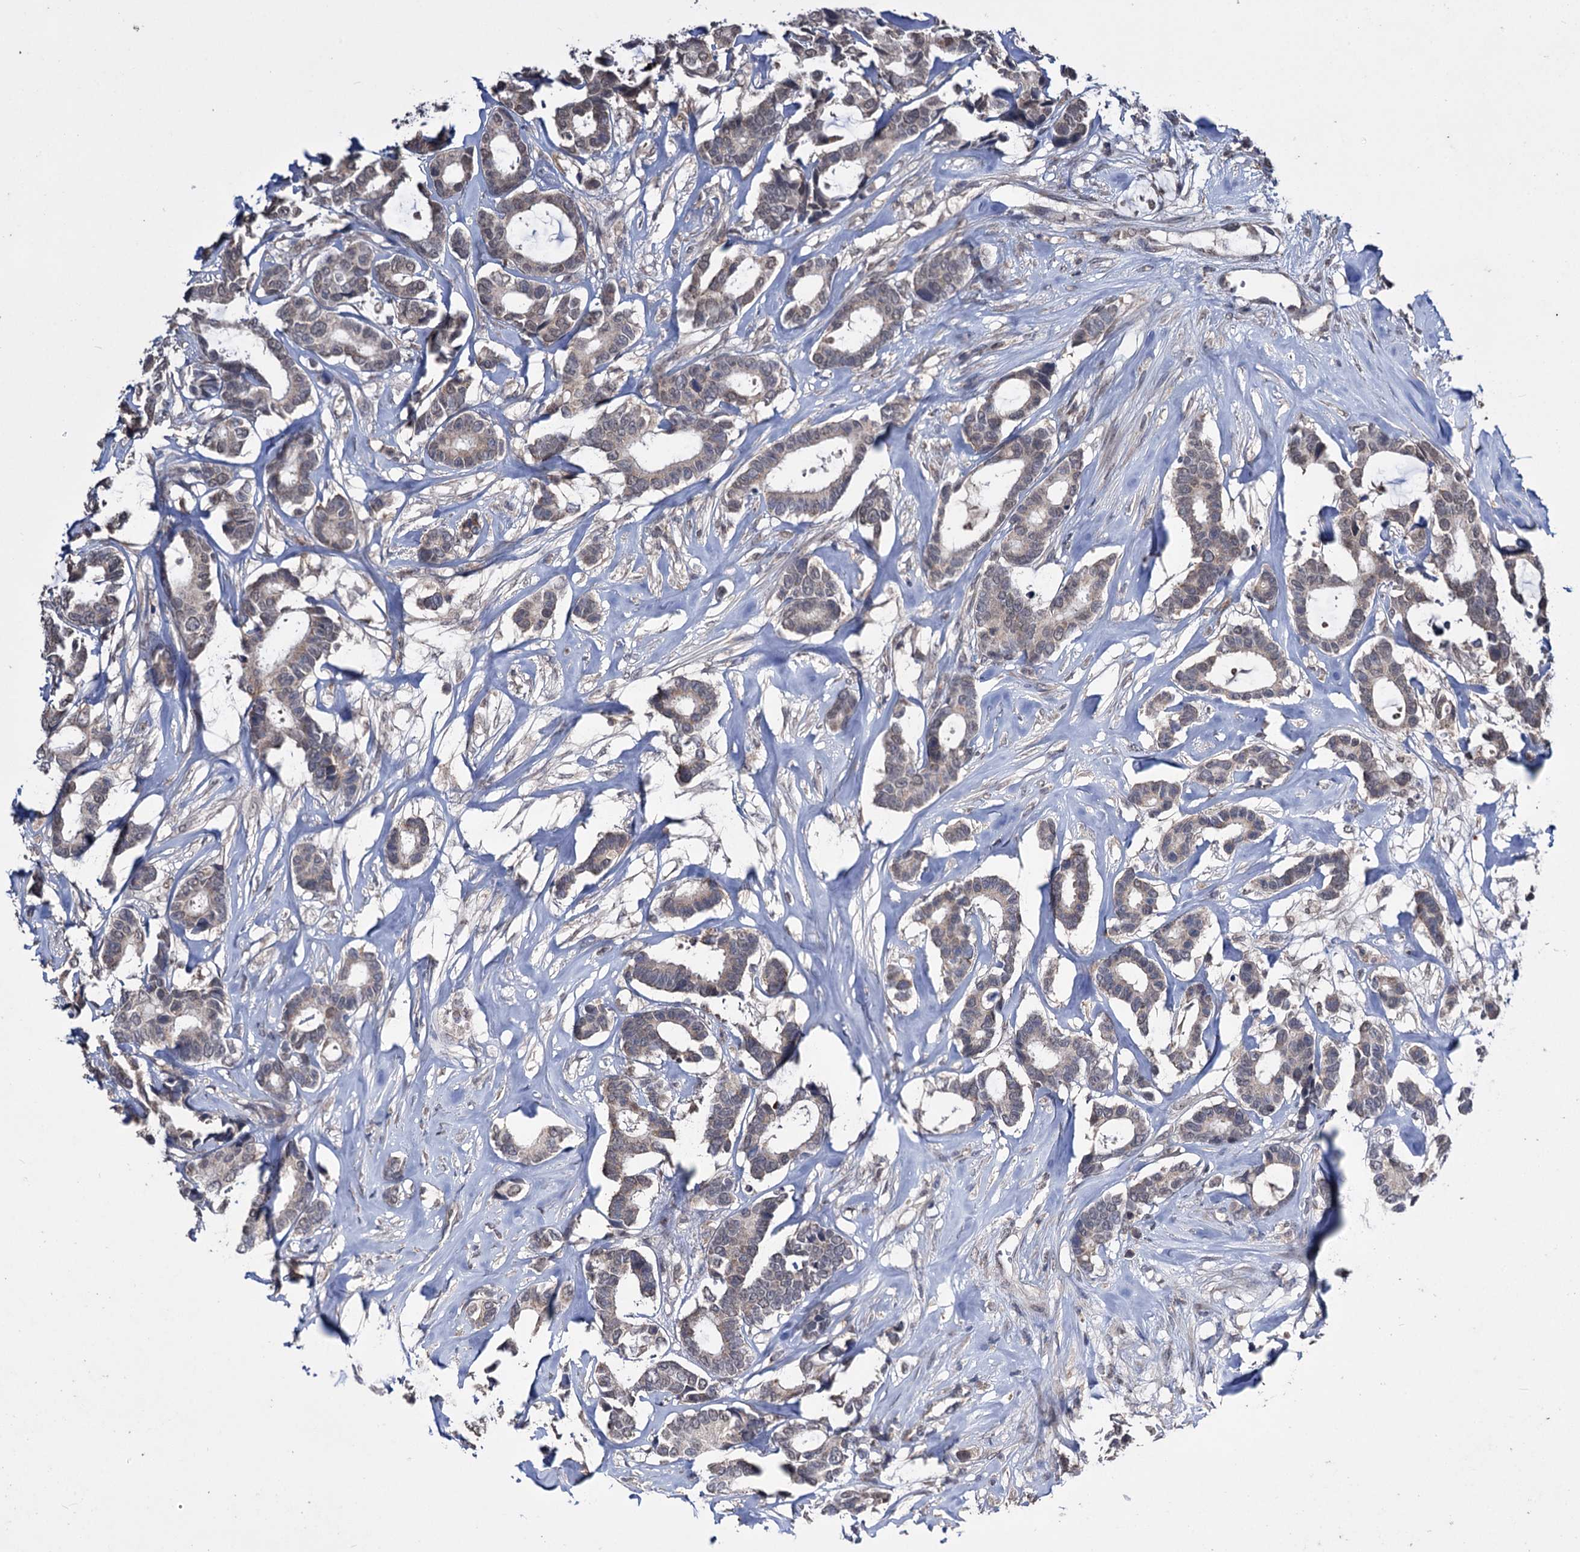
{"staining": {"intensity": "negative", "quantity": "none", "location": "none"}, "tissue": "breast cancer", "cell_type": "Tumor cells", "image_type": "cancer", "snomed": [{"axis": "morphology", "description": "Duct carcinoma"}, {"axis": "topography", "description": "Breast"}], "caption": "Breast invasive ductal carcinoma was stained to show a protein in brown. There is no significant staining in tumor cells. The staining was performed using DAB to visualize the protein expression in brown, while the nuclei were stained in blue with hematoxylin (Magnification: 20x).", "gene": "CLPB", "patient": {"sex": "female", "age": 87}}